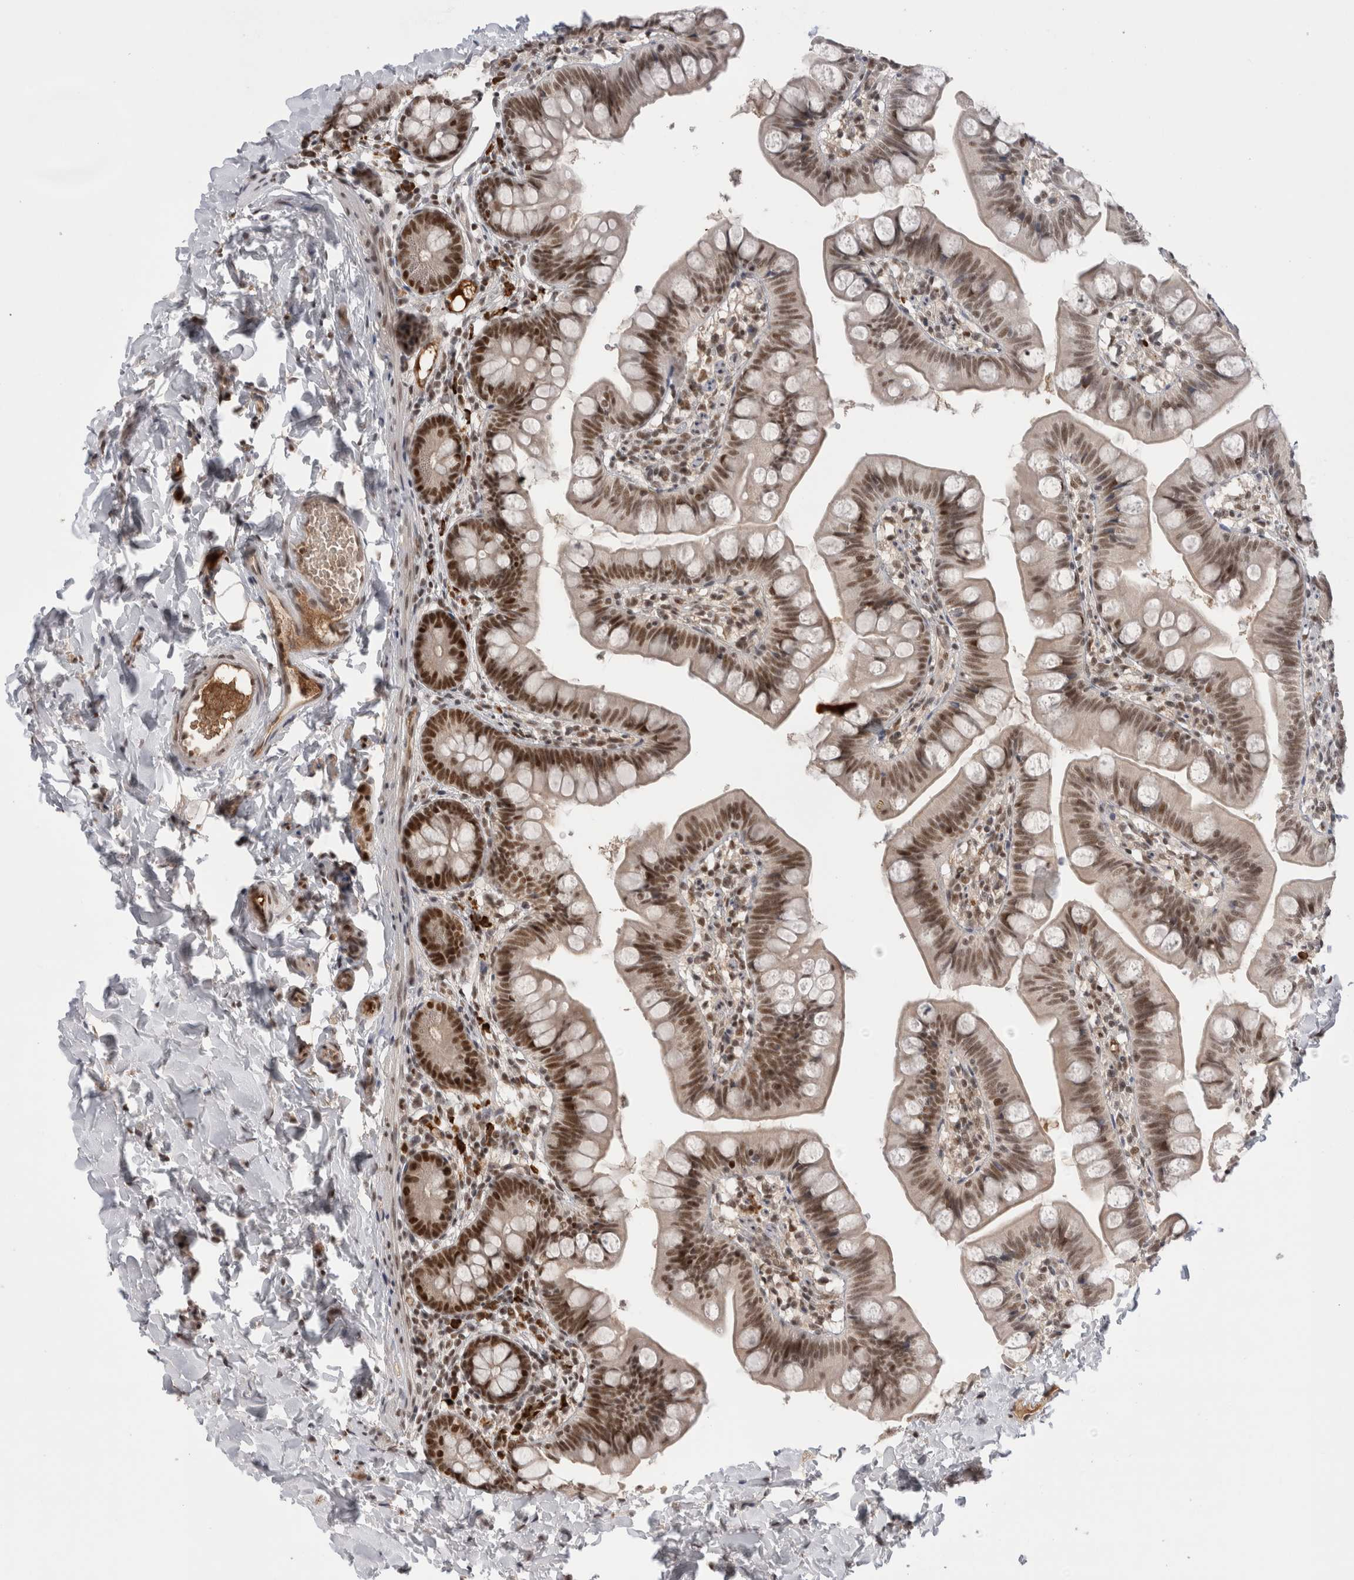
{"staining": {"intensity": "moderate", "quantity": ">75%", "location": "nuclear"}, "tissue": "small intestine", "cell_type": "Glandular cells", "image_type": "normal", "snomed": [{"axis": "morphology", "description": "Normal tissue, NOS"}, {"axis": "topography", "description": "Small intestine"}], "caption": "Small intestine stained with immunohistochemistry (IHC) shows moderate nuclear expression in about >75% of glandular cells.", "gene": "ZNF24", "patient": {"sex": "male", "age": 7}}